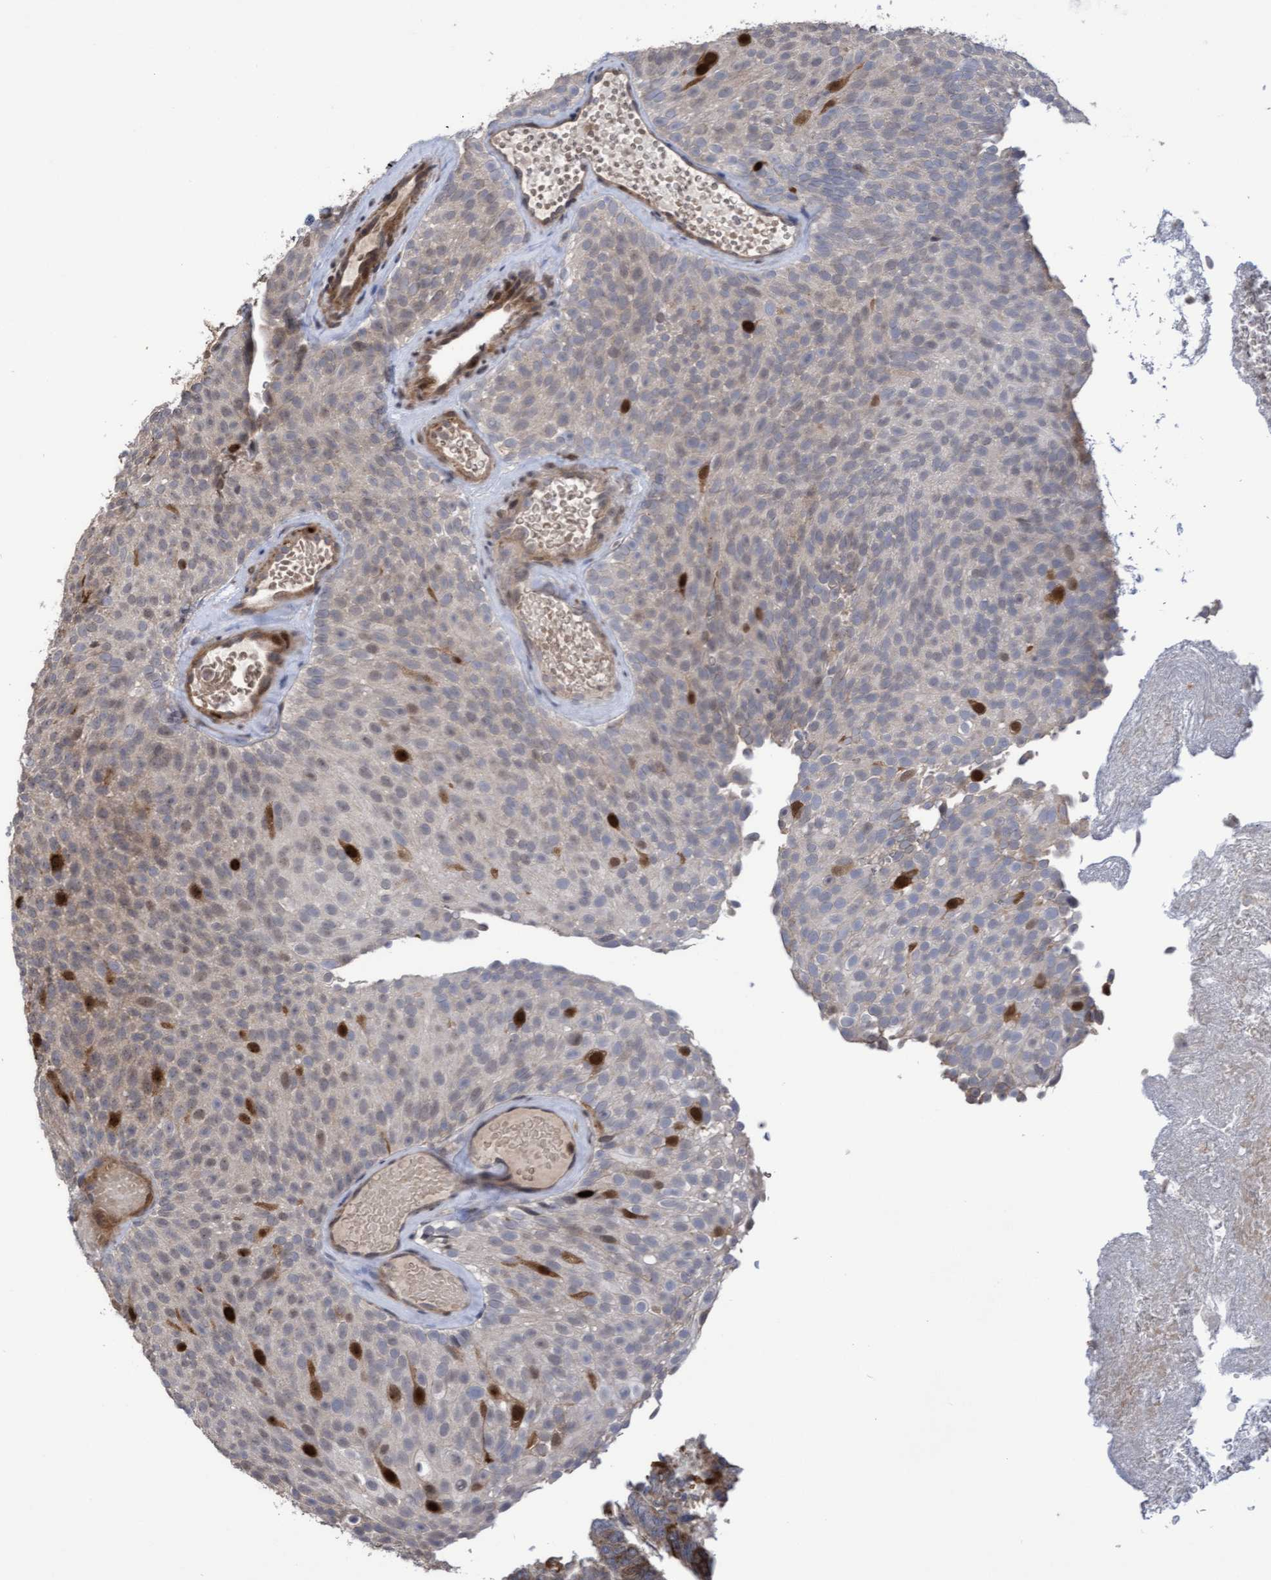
{"staining": {"intensity": "strong", "quantity": "<25%", "location": "cytoplasmic/membranous,nuclear"}, "tissue": "urothelial cancer", "cell_type": "Tumor cells", "image_type": "cancer", "snomed": [{"axis": "morphology", "description": "Urothelial carcinoma, Low grade"}, {"axis": "topography", "description": "Urinary bladder"}], "caption": "A micrograph of urothelial cancer stained for a protein exhibits strong cytoplasmic/membranous and nuclear brown staining in tumor cells.", "gene": "SLBP", "patient": {"sex": "male", "age": 78}}